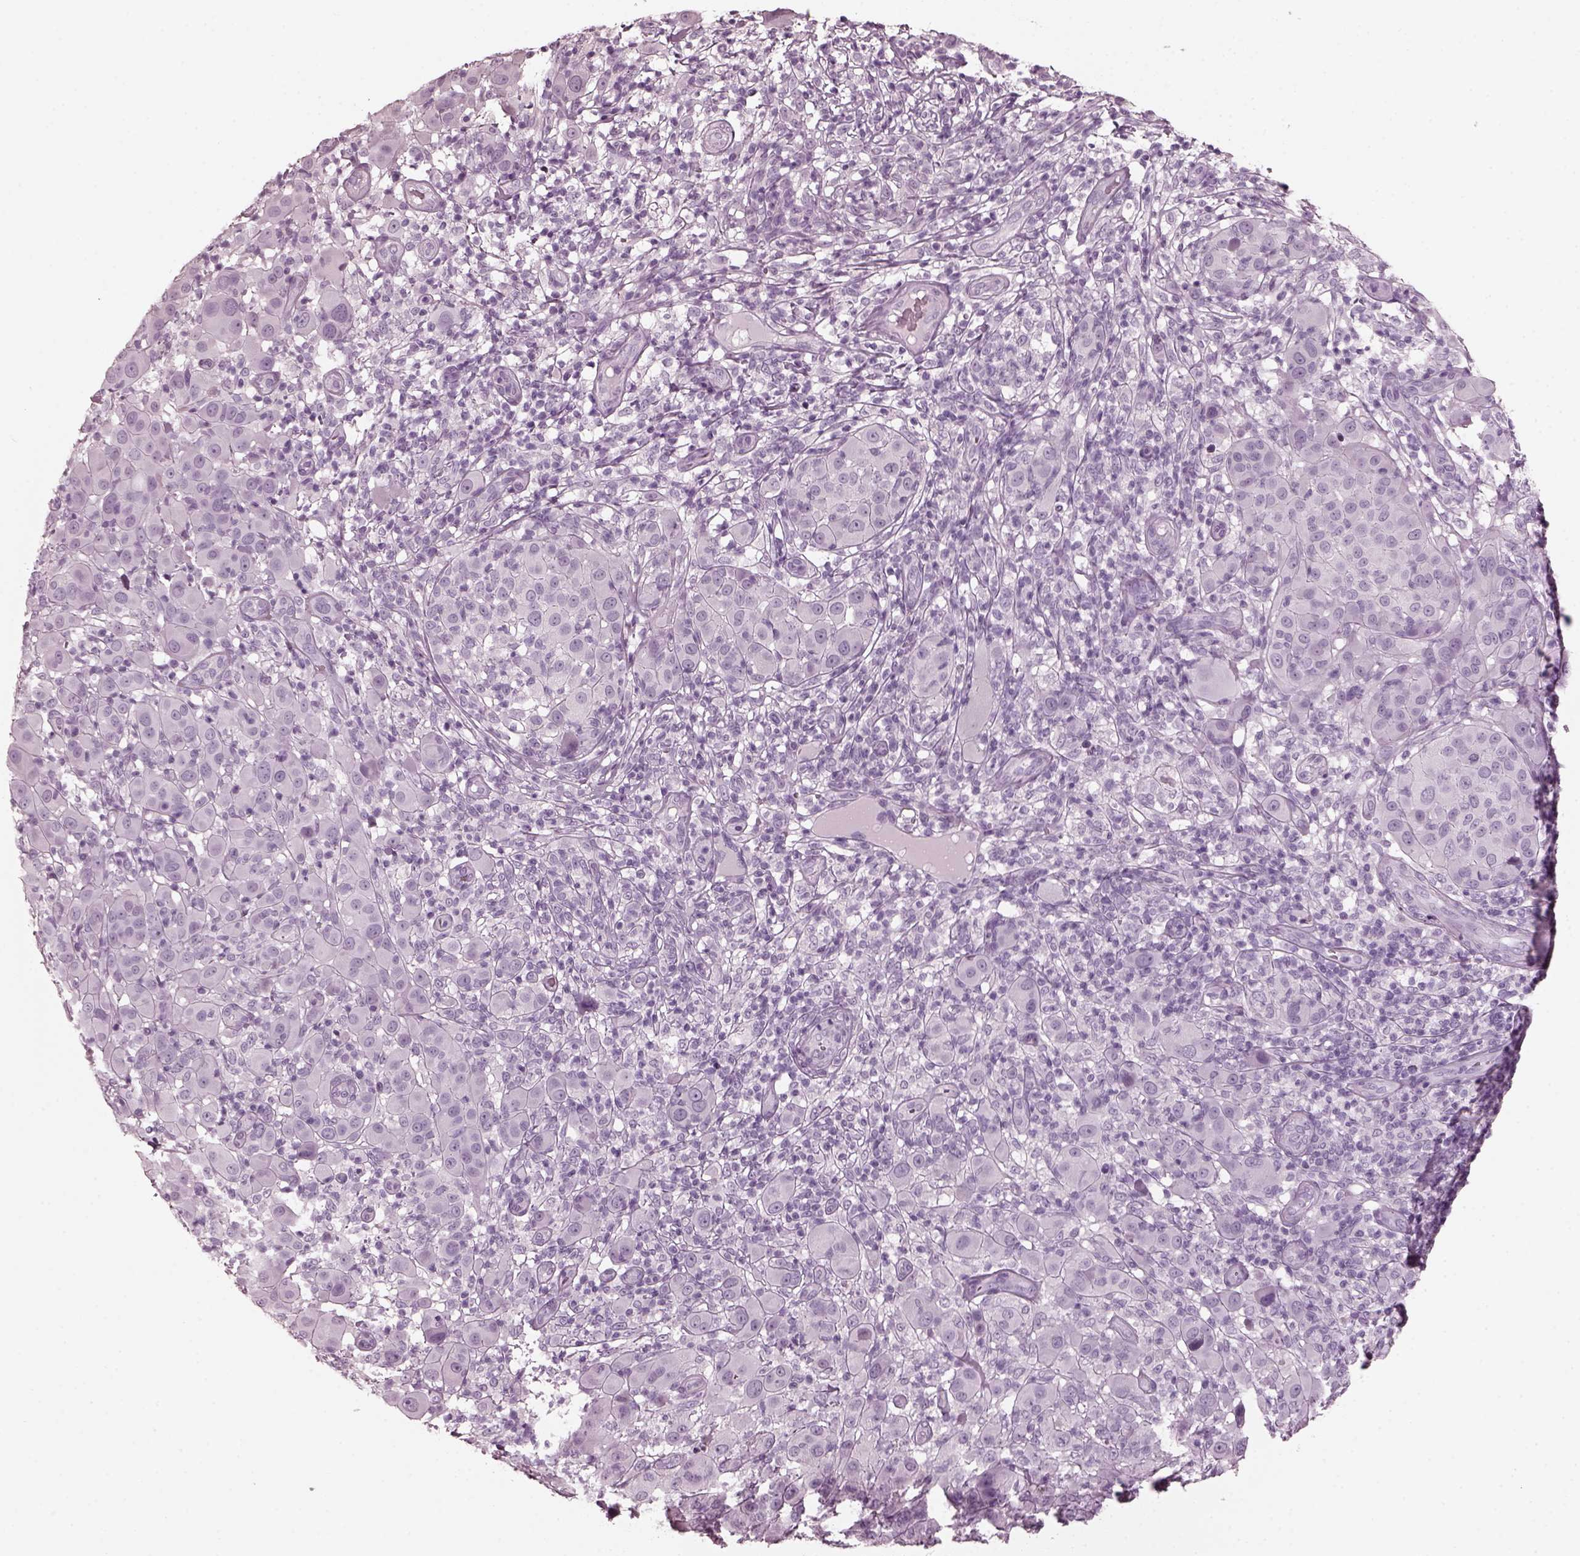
{"staining": {"intensity": "negative", "quantity": "none", "location": "none"}, "tissue": "melanoma", "cell_type": "Tumor cells", "image_type": "cancer", "snomed": [{"axis": "morphology", "description": "Malignant melanoma, NOS"}, {"axis": "topography", "description": "Skin"}], "caption": "Protein analysis of malignant melanoma shows no significant positivity in tumor cells.", "gene": "RCVRN", "patient": {"sex": "female", "age": 87}}